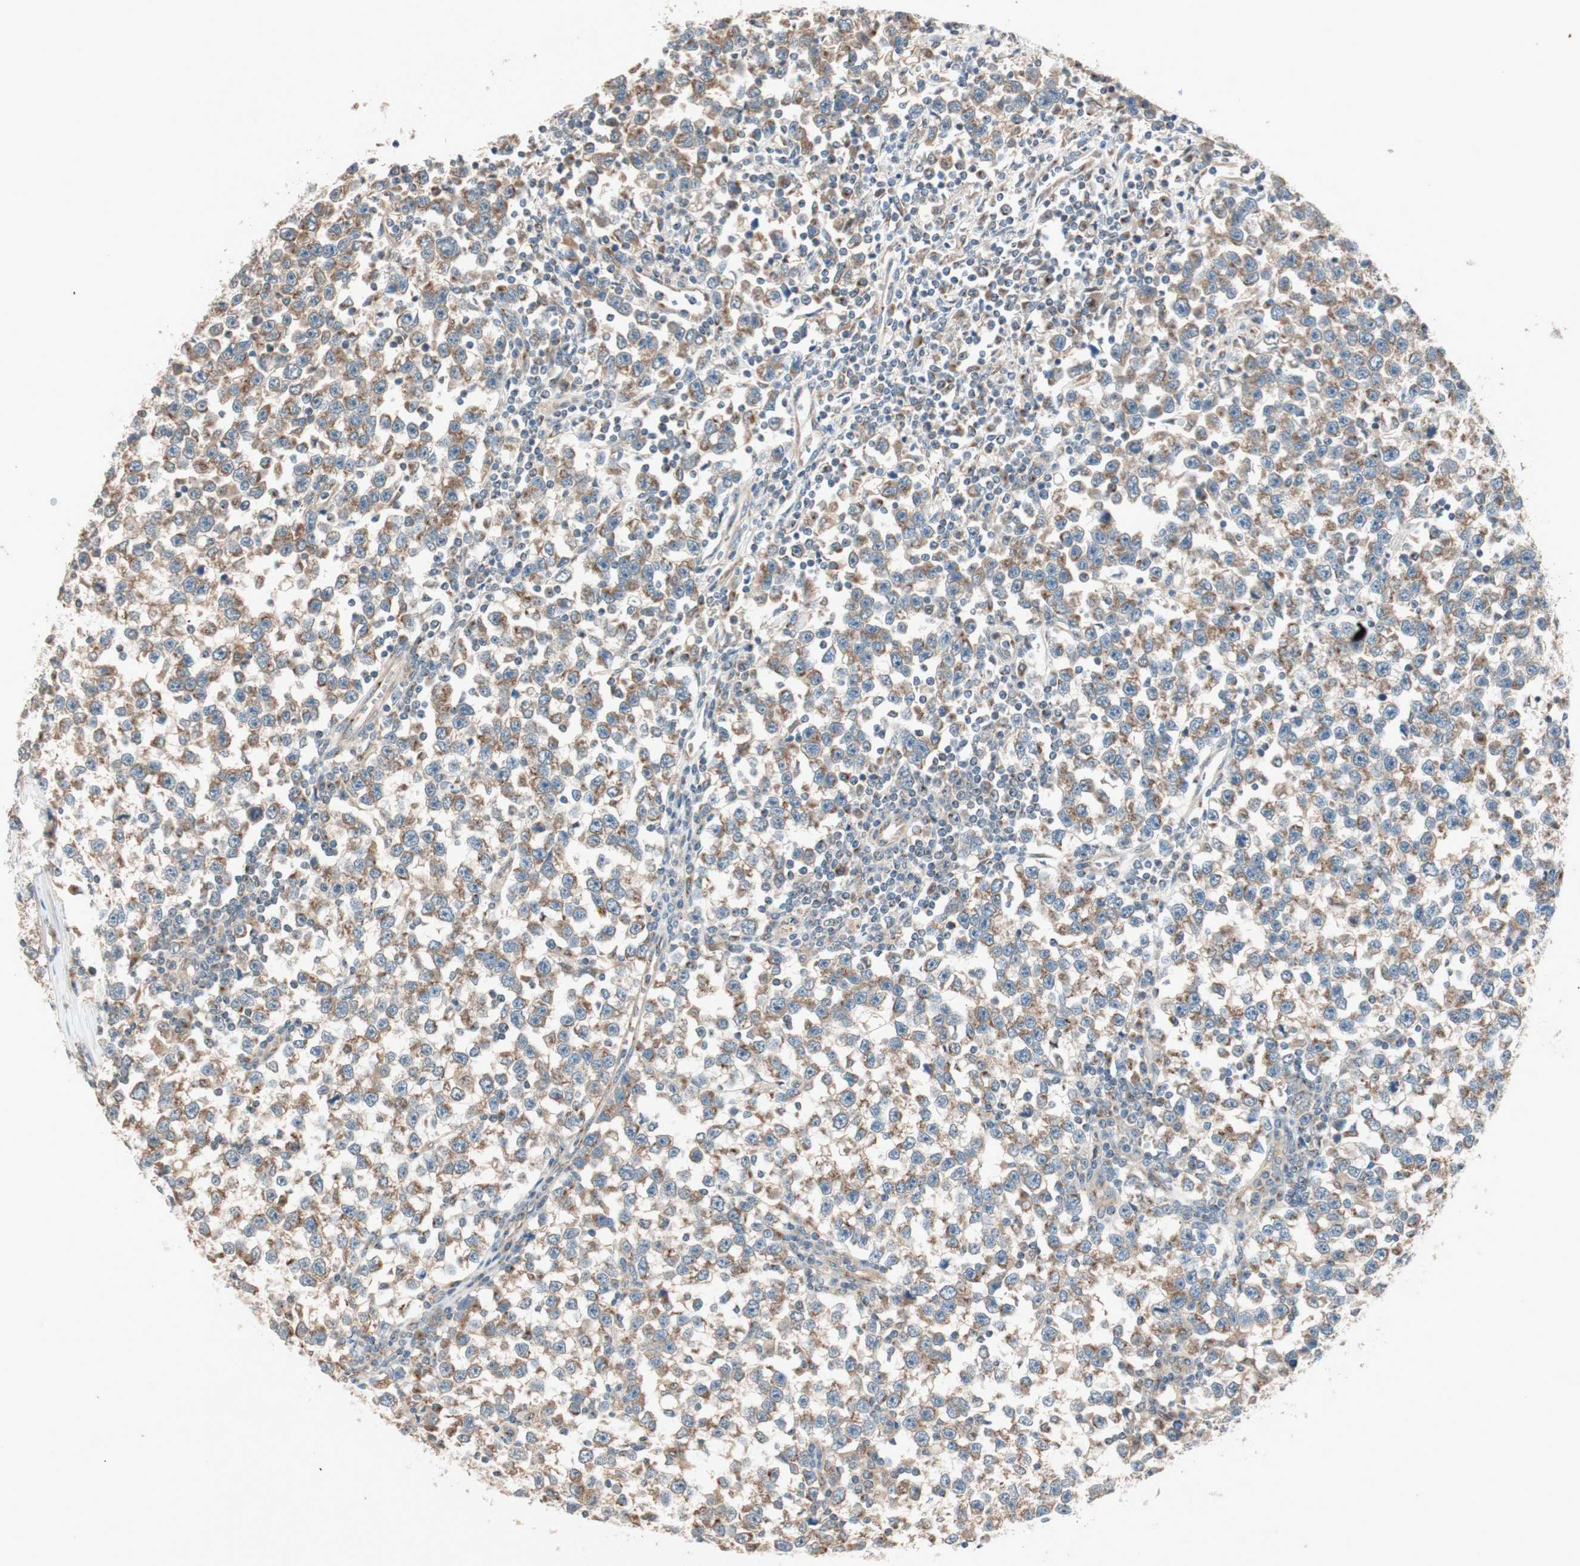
{"staining": {"intensity": "strong", "quantity": ">75%", "location": "cytoplasmic/membranous"}, "tissue": "testis cancer", "cell_type": "Tumor cells", "image_type": "cancer", "snomed": [{"axis": "morphology", "description": "Seminoma, NOS"}, {"axis": "topography", "description": "Testis"}], "caption": "Seminoma (testis) stained for a protein (brown) displays strong cytoplasmic/membranous positive positivity in about >75% of tumor cells.", "gene": "SEC16A", "patient": {"sex": "male", "age": 43}}